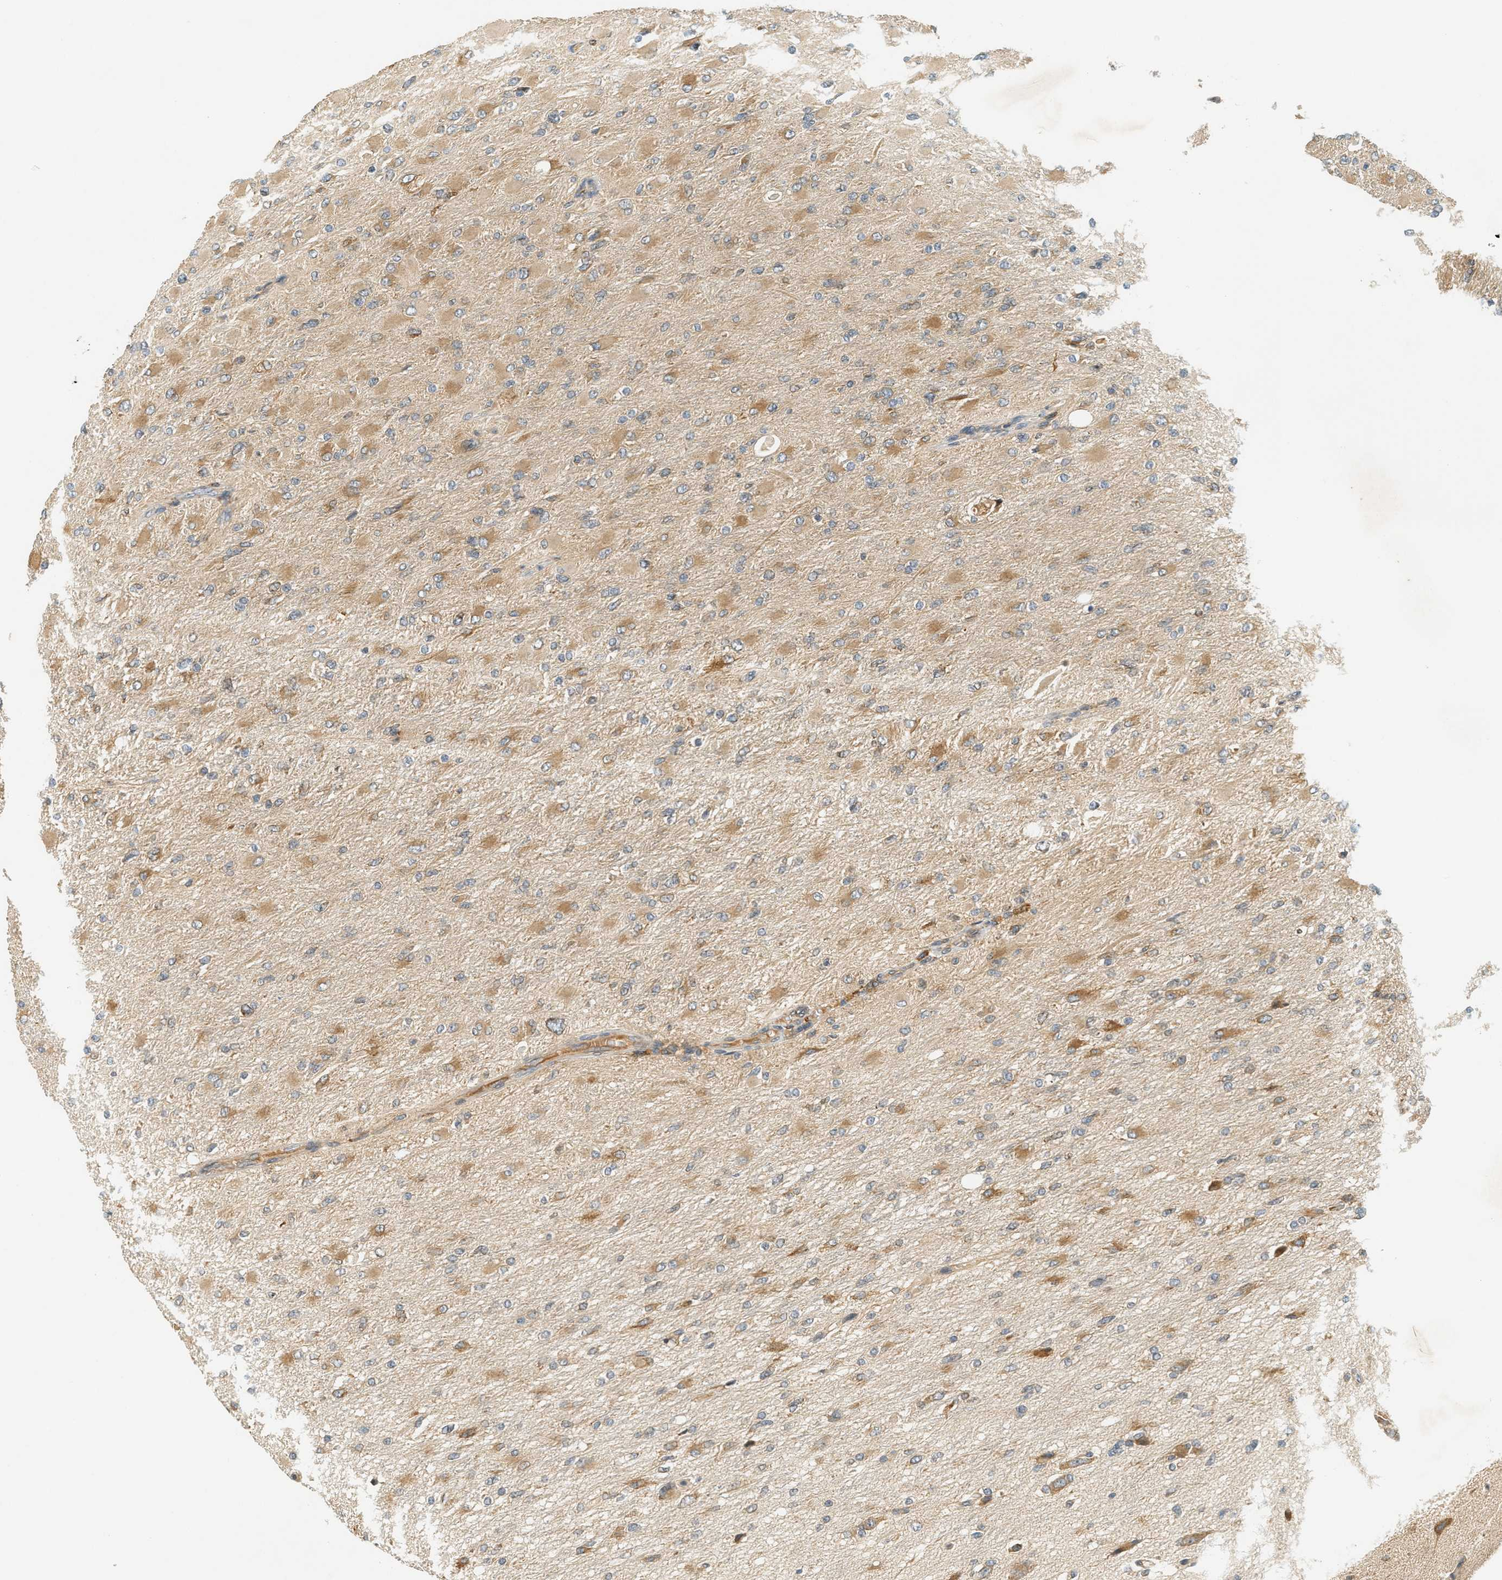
{"staining": {"intensity": "moderate", "quantity": "25%-75%", "location": "cytoplasmic/membranous"}, "tissue": "glioma", "cell_type": "Tumor cells", "image_type": "cancer", "snomed": [{"axis": "morphology", "description": "Glioma, malignant, High grade"}, {"axis": "topography", "description": "Cerebral cortex"}], "caption": "High-power microscopy captured an immunohistochemistry photomicrograph of glioma, revealing moderate cytoplasmic/membranous expression in approximately 25%-75% of tumor cells.", "gene": "PDK1", "patient": {"sex": "female", "age": 36}}